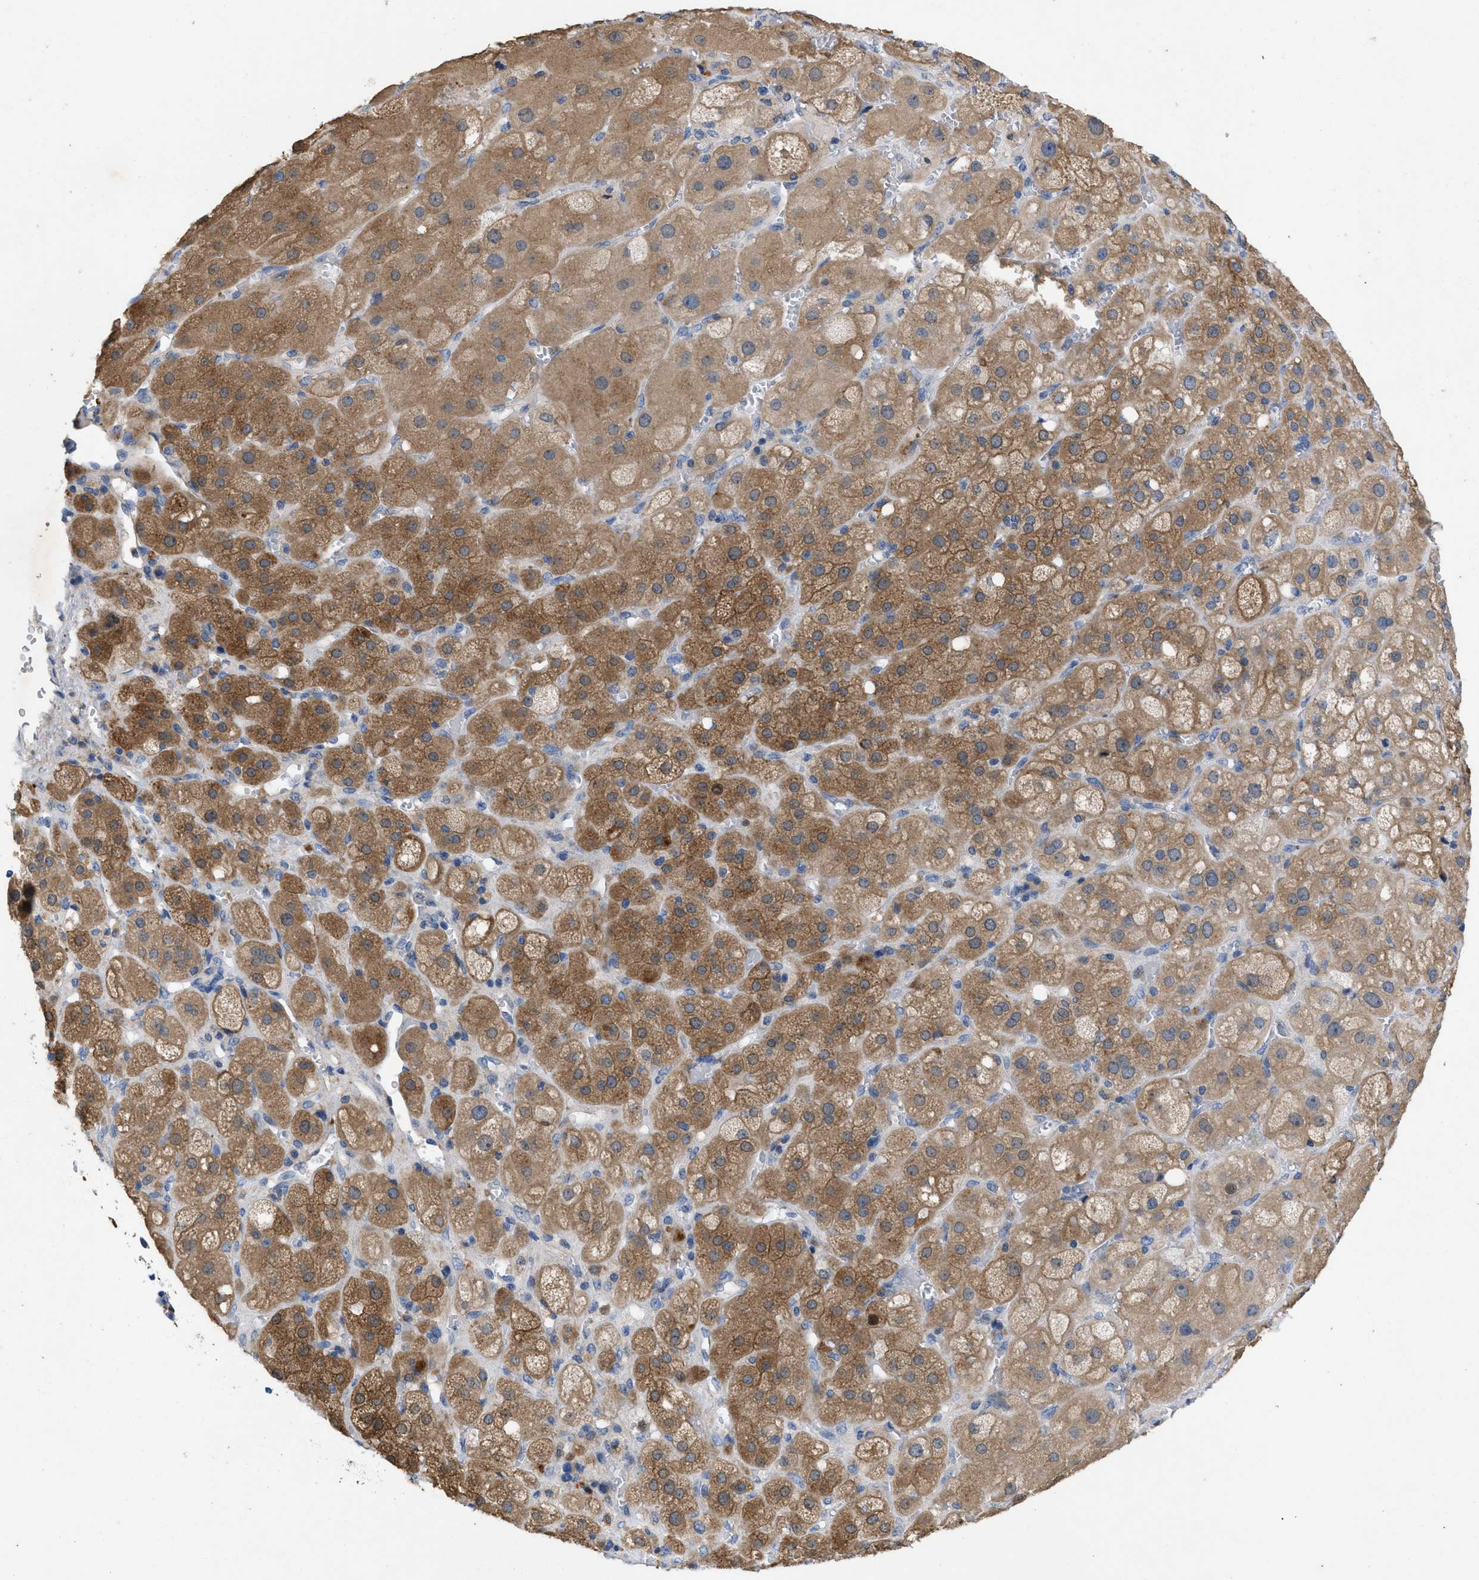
{"staining": {"intensity": "moderate", "quantity": ">75%", "location": "cytoplasmic/membranous,nuclear"}, "tissue": "adrenal gland", "cell_type": "Glandular cells", "image_type": "normal", "snomed": [{"axis": "morphology", "description": "Normal tissue, NOS"}, {"axis": "topography", "description": "Adrenal gland"}], "caption": "Benign adrenal gland reveals moderate cytoplasmic/membranous,nuclear positivity in about >75% of glandular cells, visualized by immunohistochemistry. The staining was performed using DAB (3,3'-diaminobenzidine) to visualize the protein expression in brown, while the nuclei were stained in blue with hematoxylin (Magnification: 20x).", "gene": "PLPPR5", "patient": {"sex": "female", "age": 47}}